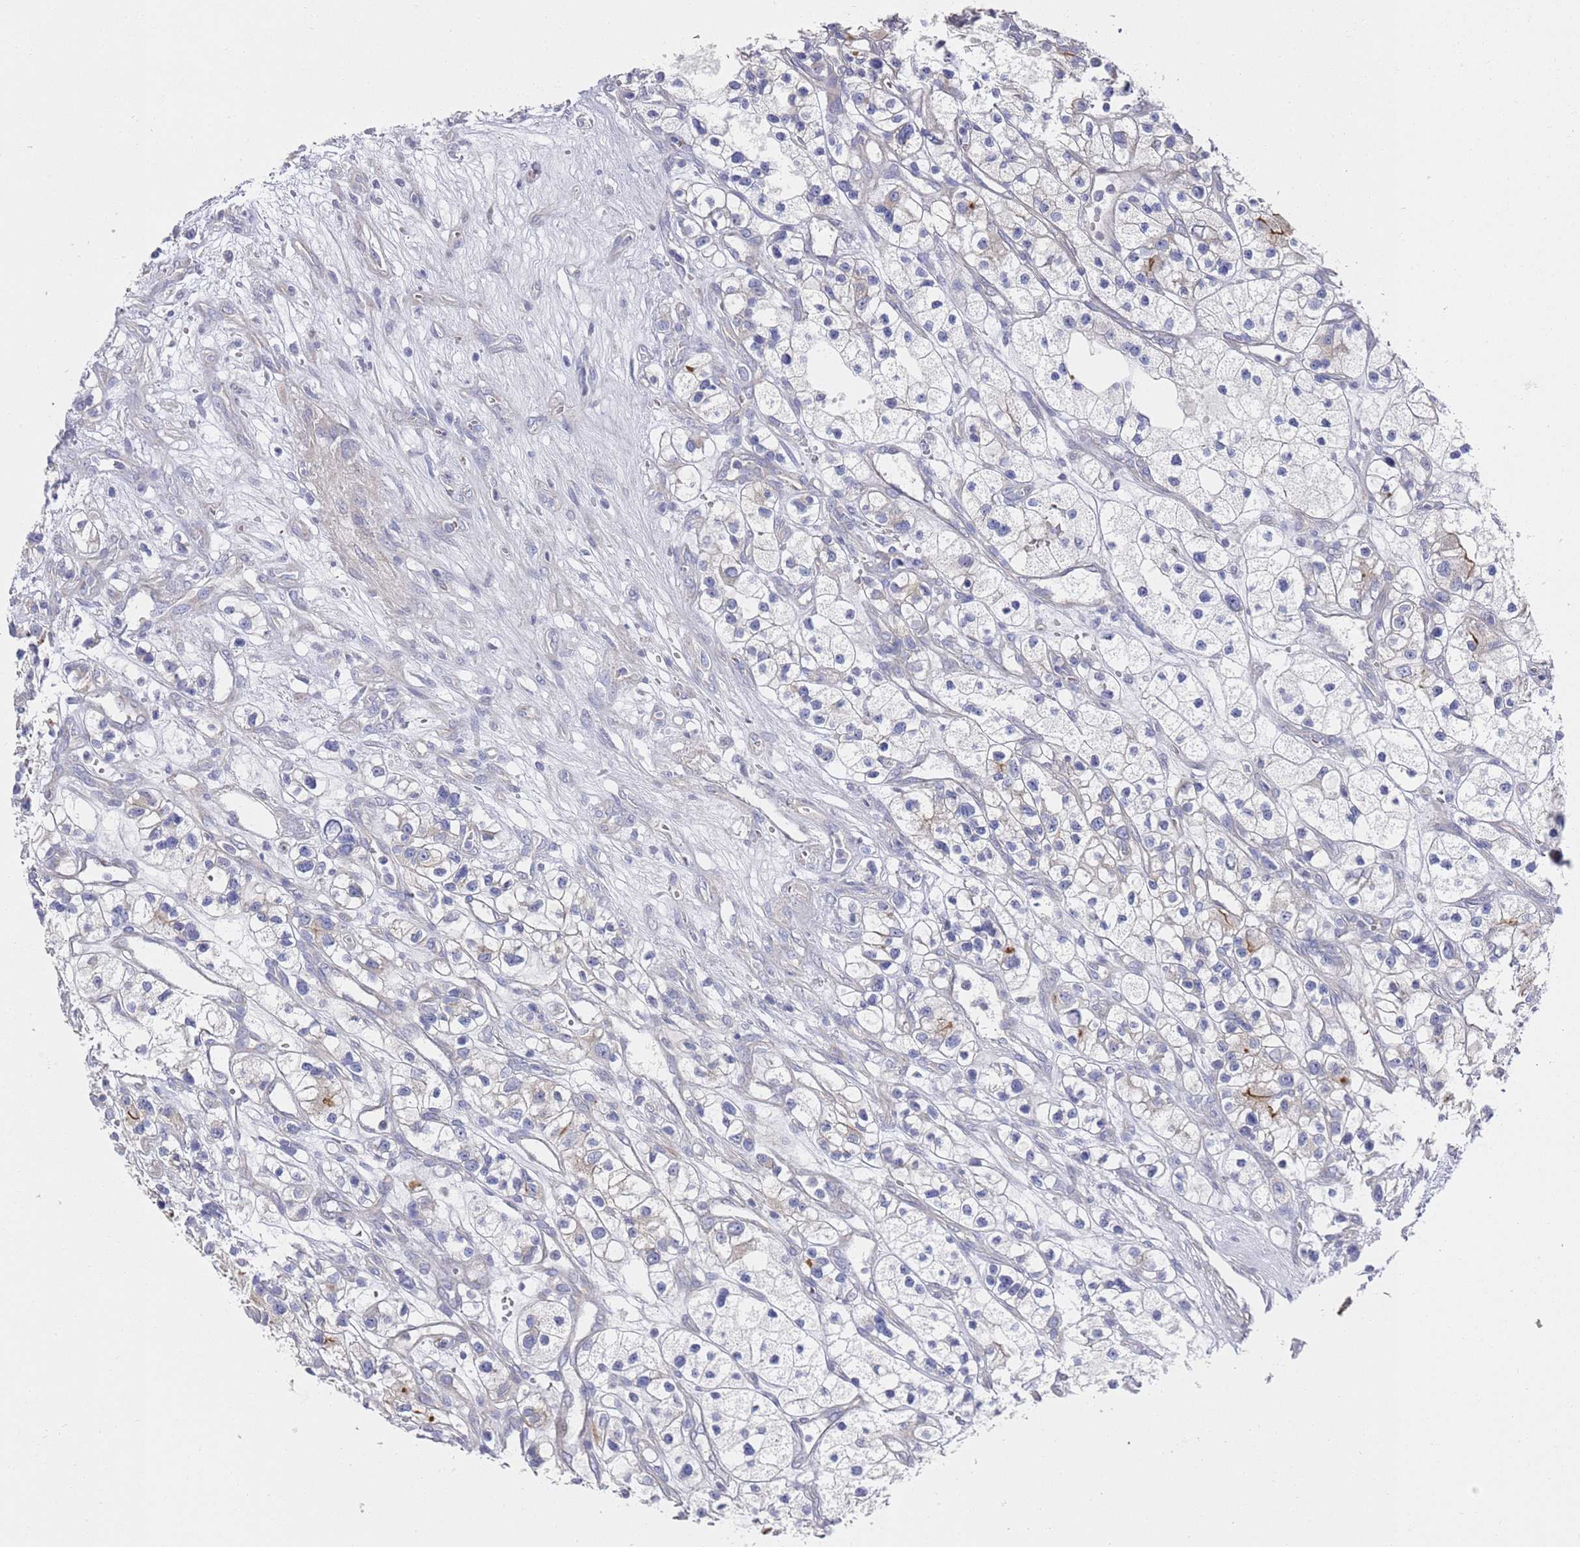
{"staining": {"intensity": "negative", "quantity": "none", "location": "none"}, "tissue": "renal cancer", "cell_type": "Tumor cells", "image_type": "cancer", "snomed": [{"axis": "morphology", "description": "Adenocarcinoma, NOS"}, {"axis": "topography", "description": "Kidney"}], "caption": "The micrograph displays no significant expression in tumor cells of renal adenocarcinoma.", "gene": "SCAPER", "patient": {"sex": "female", "age": 57}}